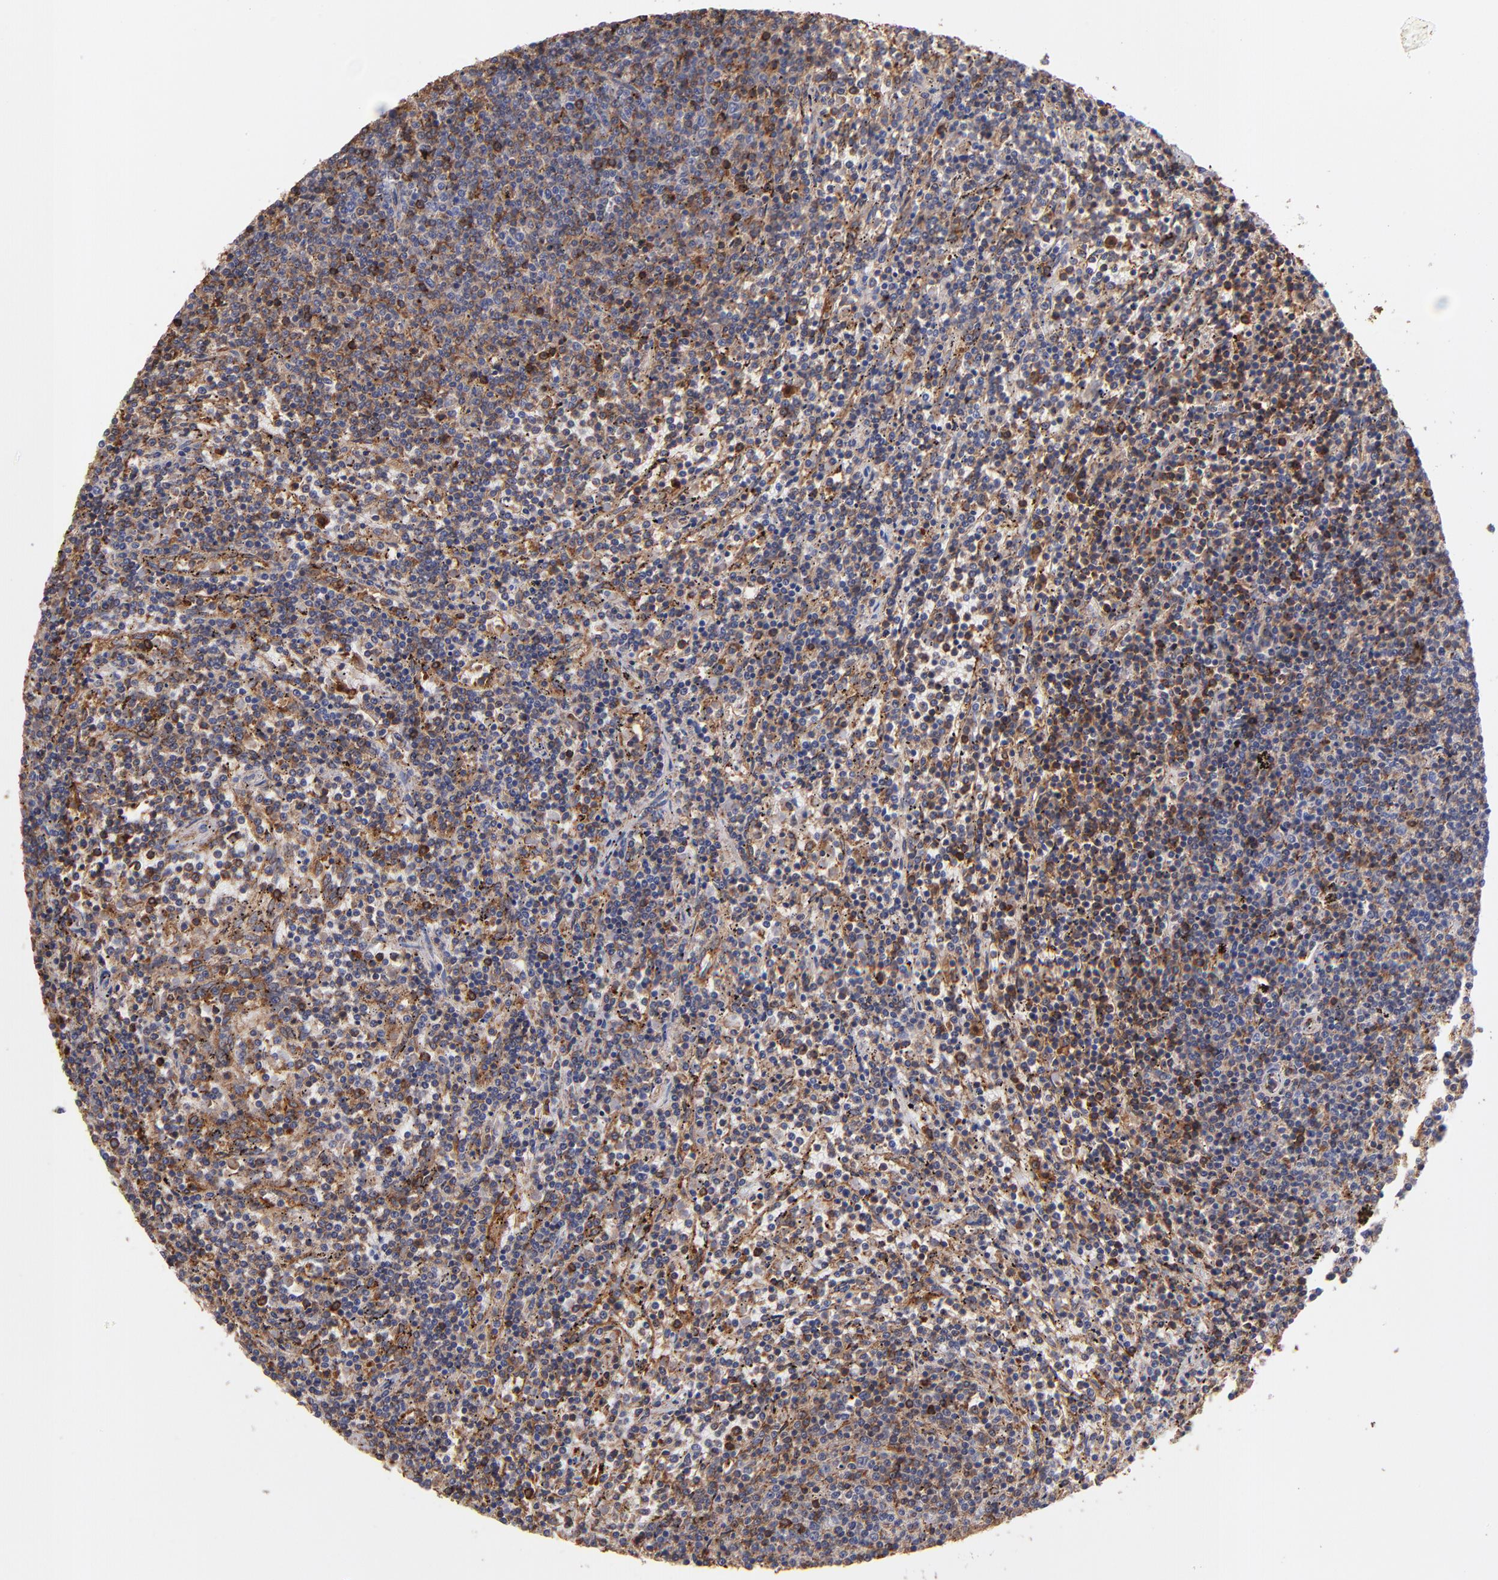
{"staining": {"intensity": "moderate", "quantity": "25%-75%", "location": "cytoplasmic/membranous"}, "tissue": "lymphoma", "cell_type": "Tumor cells", "image_type": "cancer", "snomed": [{"axis": "morphology", "description": "Malignant lymphoma, non-Hodgkin's type, Low grade"}, {"axis": "topography", "description": "Spleen"}], "caption": "High-magnification brightfield microscopy of low-grade malignant lymphoma, non-Hodgkin's type stained with DAB (brown) and counterstained with hematoxylin (blue). tumor cells exhibit moderate cytoplasmic/membranous expression is appreciated in about25%-75% of cells.", "gene": "MVP", "patient": {"sex": "female", "age": 50}}